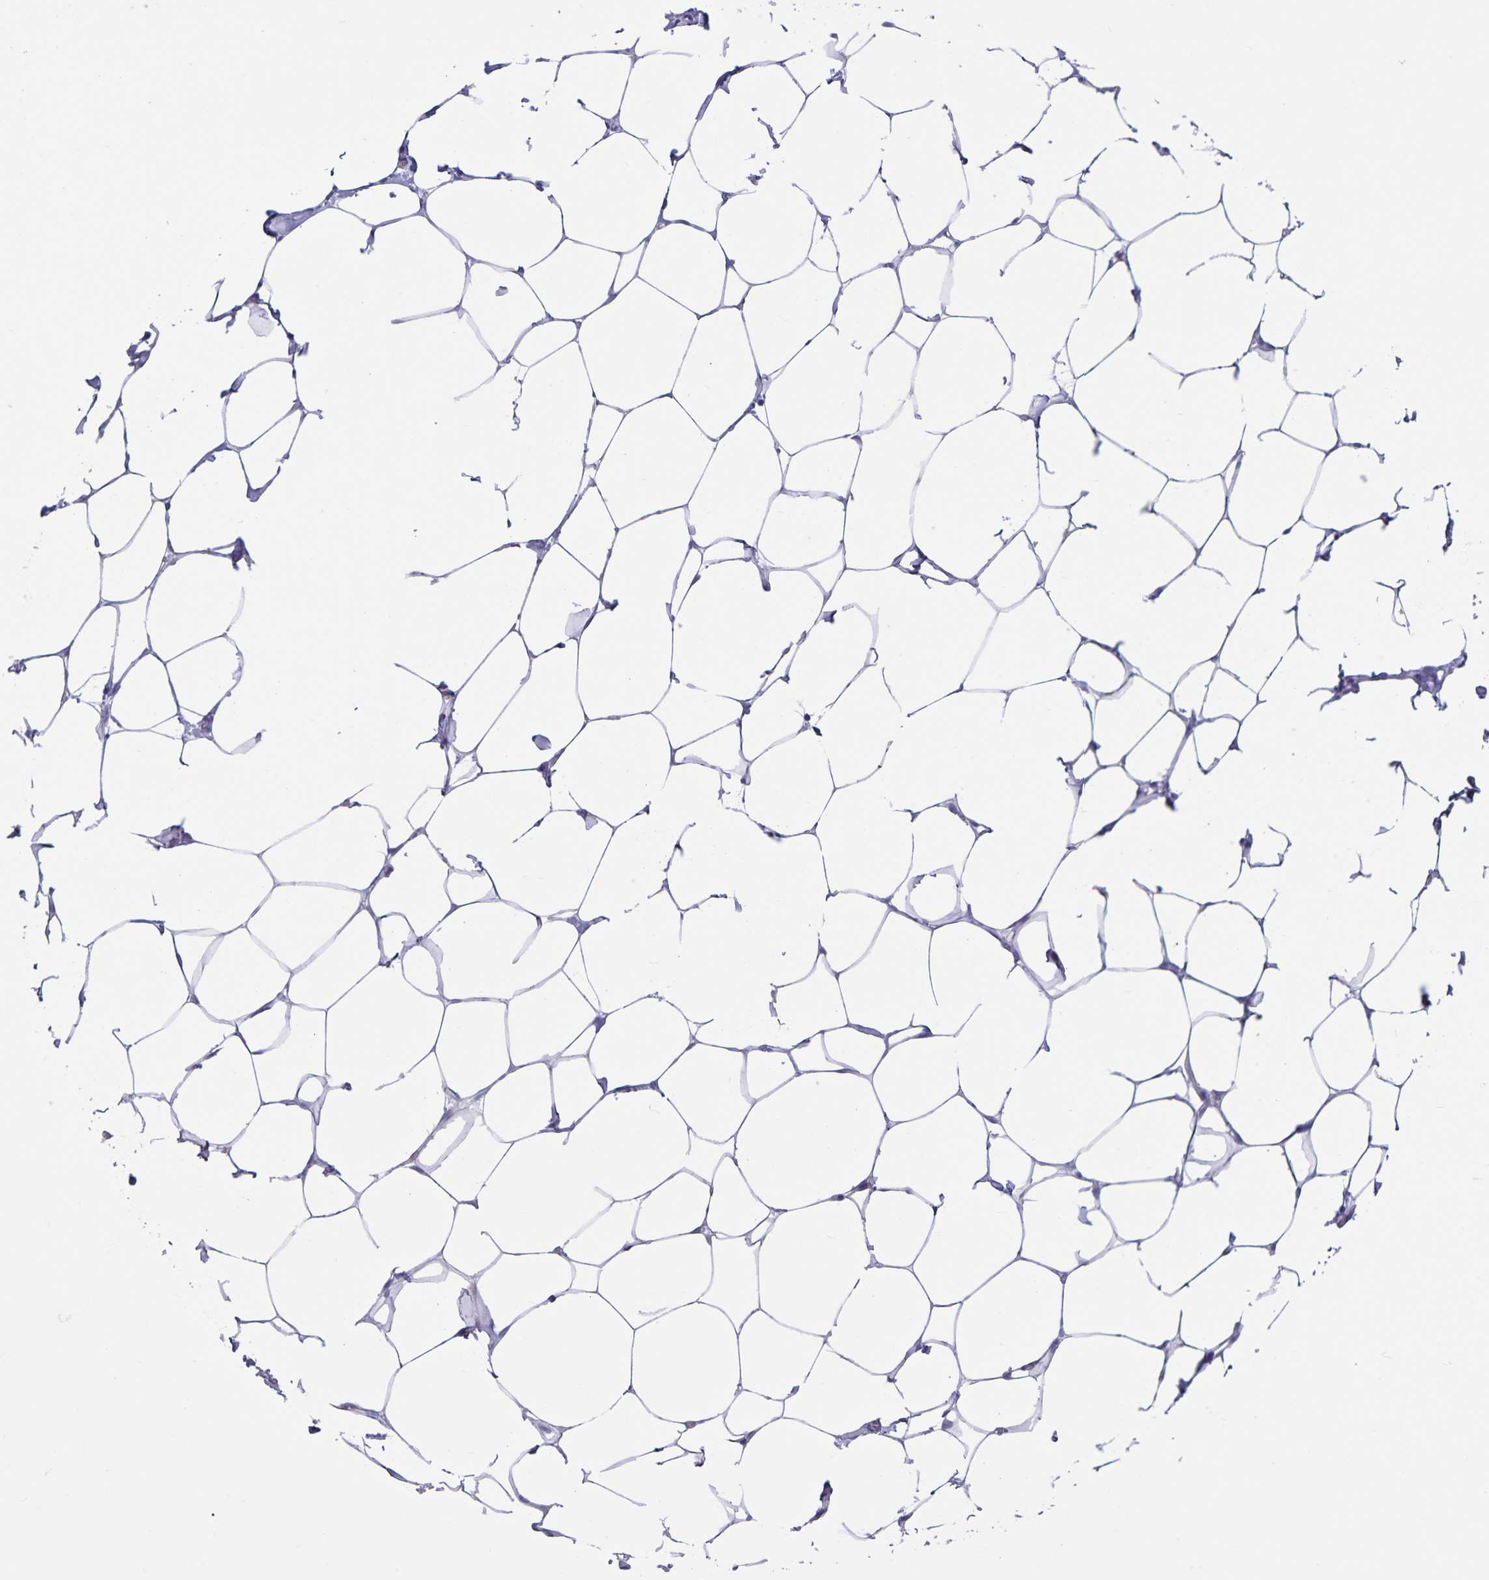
{"staining": {"intensity": "negative", "quantity": "none", "location": "none"}, "tissue": "breast", "cell_type": "Adipocytes", "image_type": "normal", "snomed": [{"axis": "morphology", "description": "Normal tissue, NOS"}, {"axis": "topography", "description": "Breast"}], "caption": "High power microscopy histopathology image of an immunohistochemistry (IHC) histopathology image of unremarkable breast, revealing no significant staining in adipocytes.", "gene": "SYNM", "patient": {"sex": "female", "age": 27}}